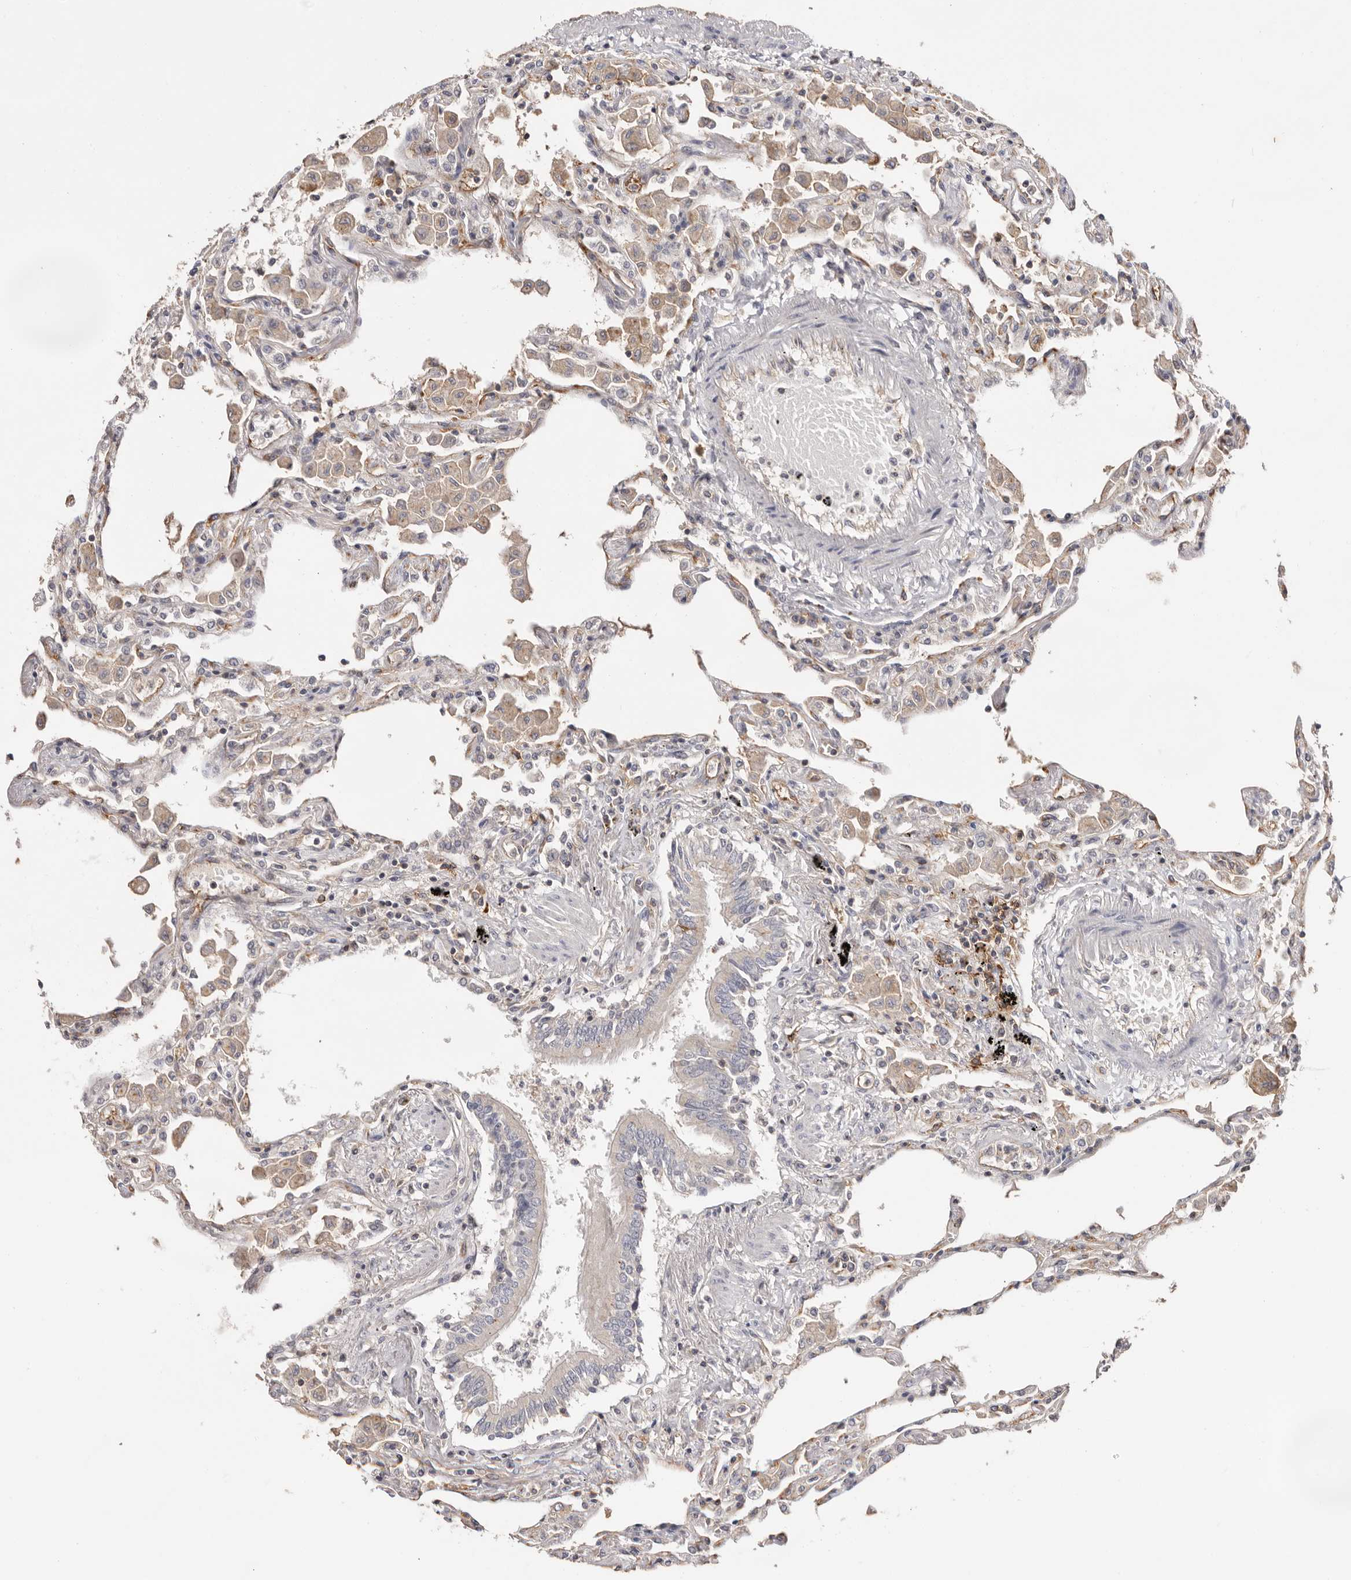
{"staining": {"intensity": "weak", "quantity": "<25%", "location": "cytoplasmic/membranous"}, "tissue": "lung", "cell_type": "Alveolar cells", "image_type": "normal", "snomed": [{"axis": "morphology", "description": "Normal tissue, NOS"}, {"axis": "topography", "description": "Bronchus"}, {"axis": "topography", "description": "Lung"}], "caption": "Immunohistochemistry micrograph of unremarkable lung: human lung stained with DAB (3,3'-diaminobenzidine) demonstrates no significant protein positivity in alveolar cells. The staining is performed using DAB brown chromogen with nuclei counter-stained in using hematoxylin.", "gene": "MMACHC", "patient": {"sex": "female", "age": 49}}